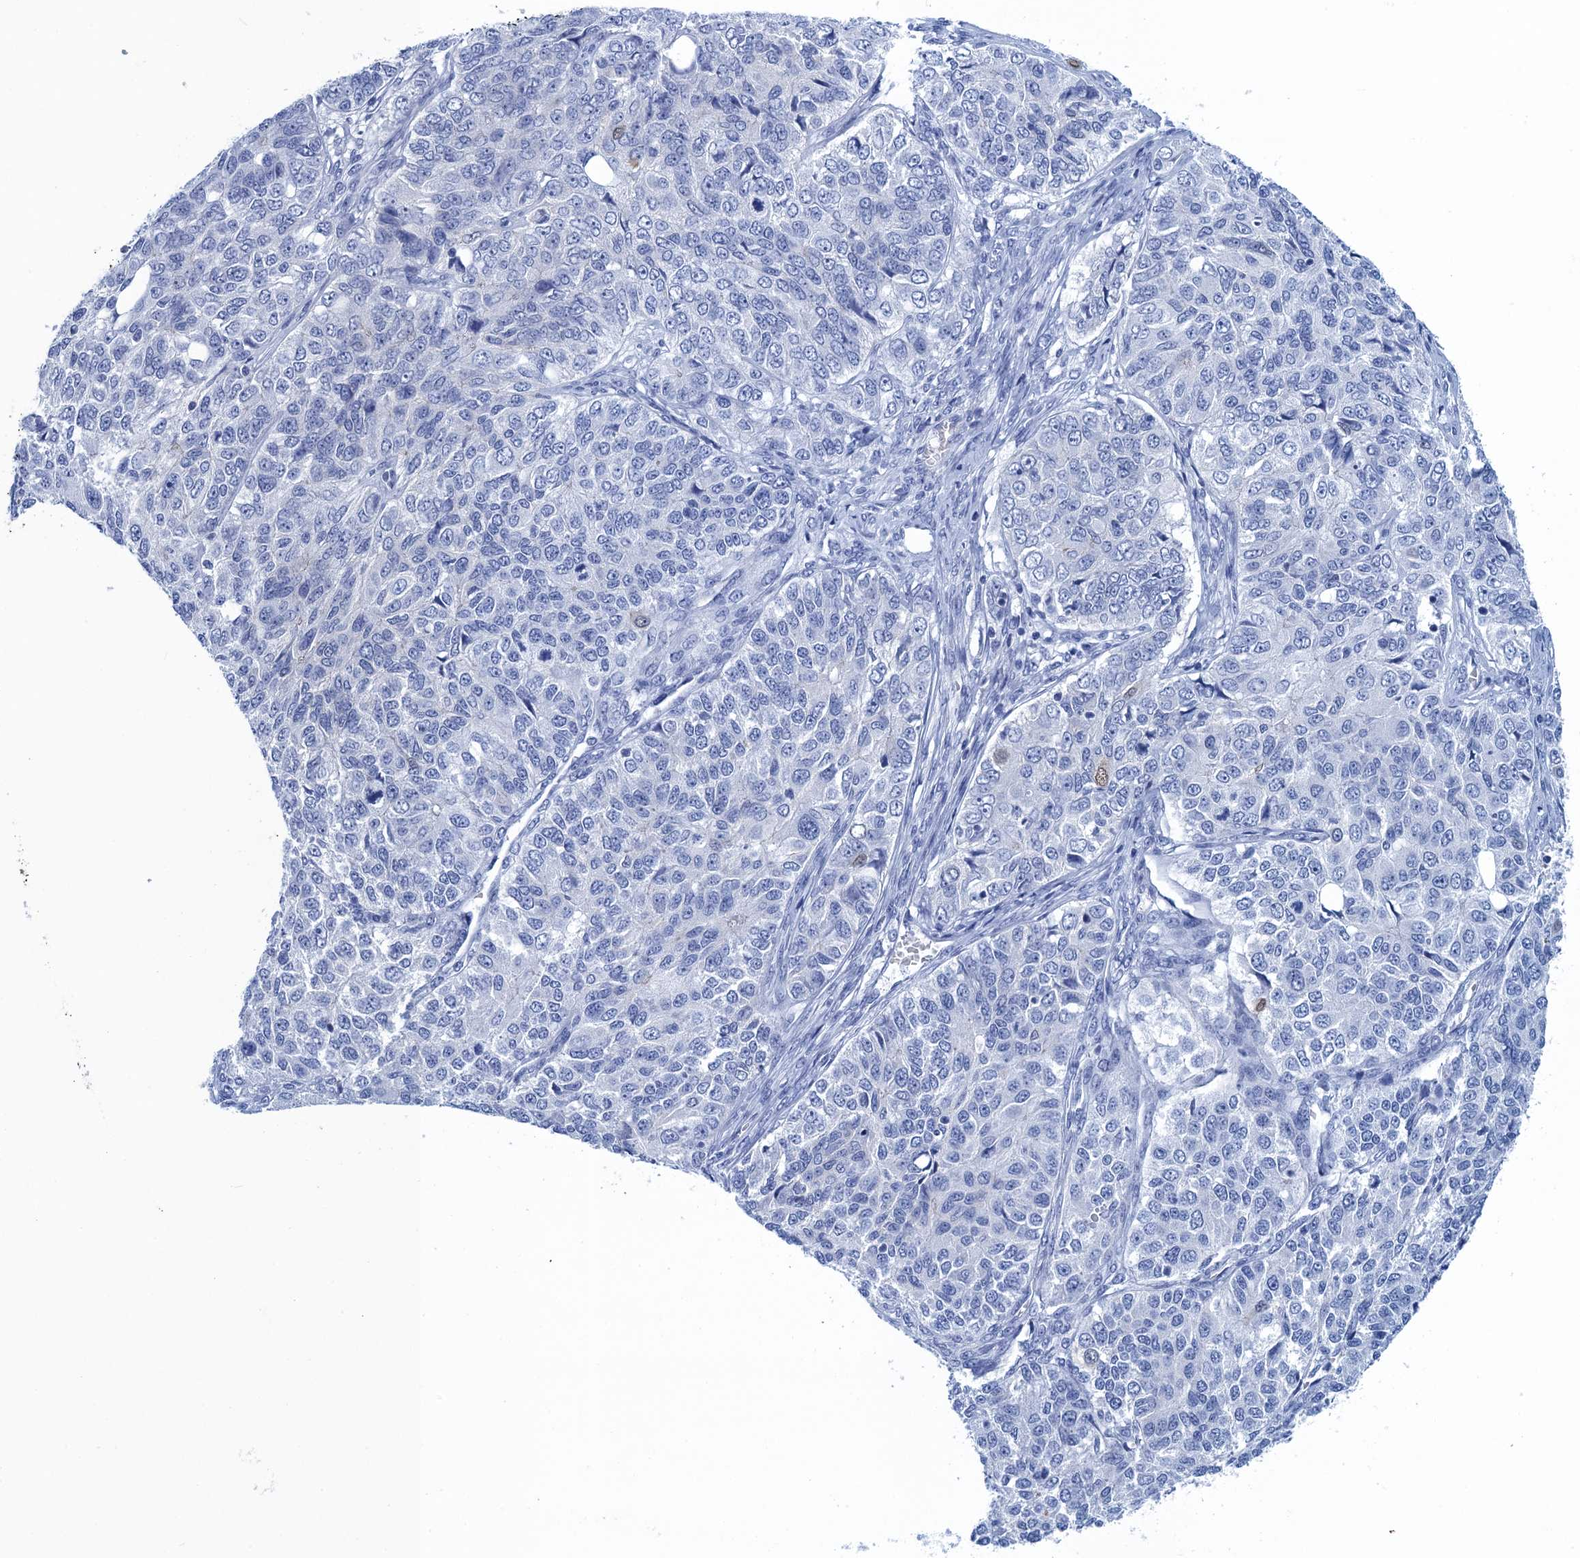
{"staining": {"intensity": "negative", "quantity": "none", "location": "none"}, "tissue": "ovarian cancer", "cell_type": "Tumor cells", "image_type": "cancer", "snomed": [{"axis": "morphology", "description": "Carcinoma, endometroid"}, {"axis": "topography", "description": "Ovary"}], "caption": "The immunohistochemistry (IHC) photomicrograph has no significant expression in tumor cells of ovarian endometroid carcinoma tissue. Brightfield microscopy of IHC stained with DAB (3,3'-diaminobenzidine) (brown) and hematoxylin (blue), captured at high magnification.", "gene": "CALML5", "patient": {"sex": "female", "age": 51}}